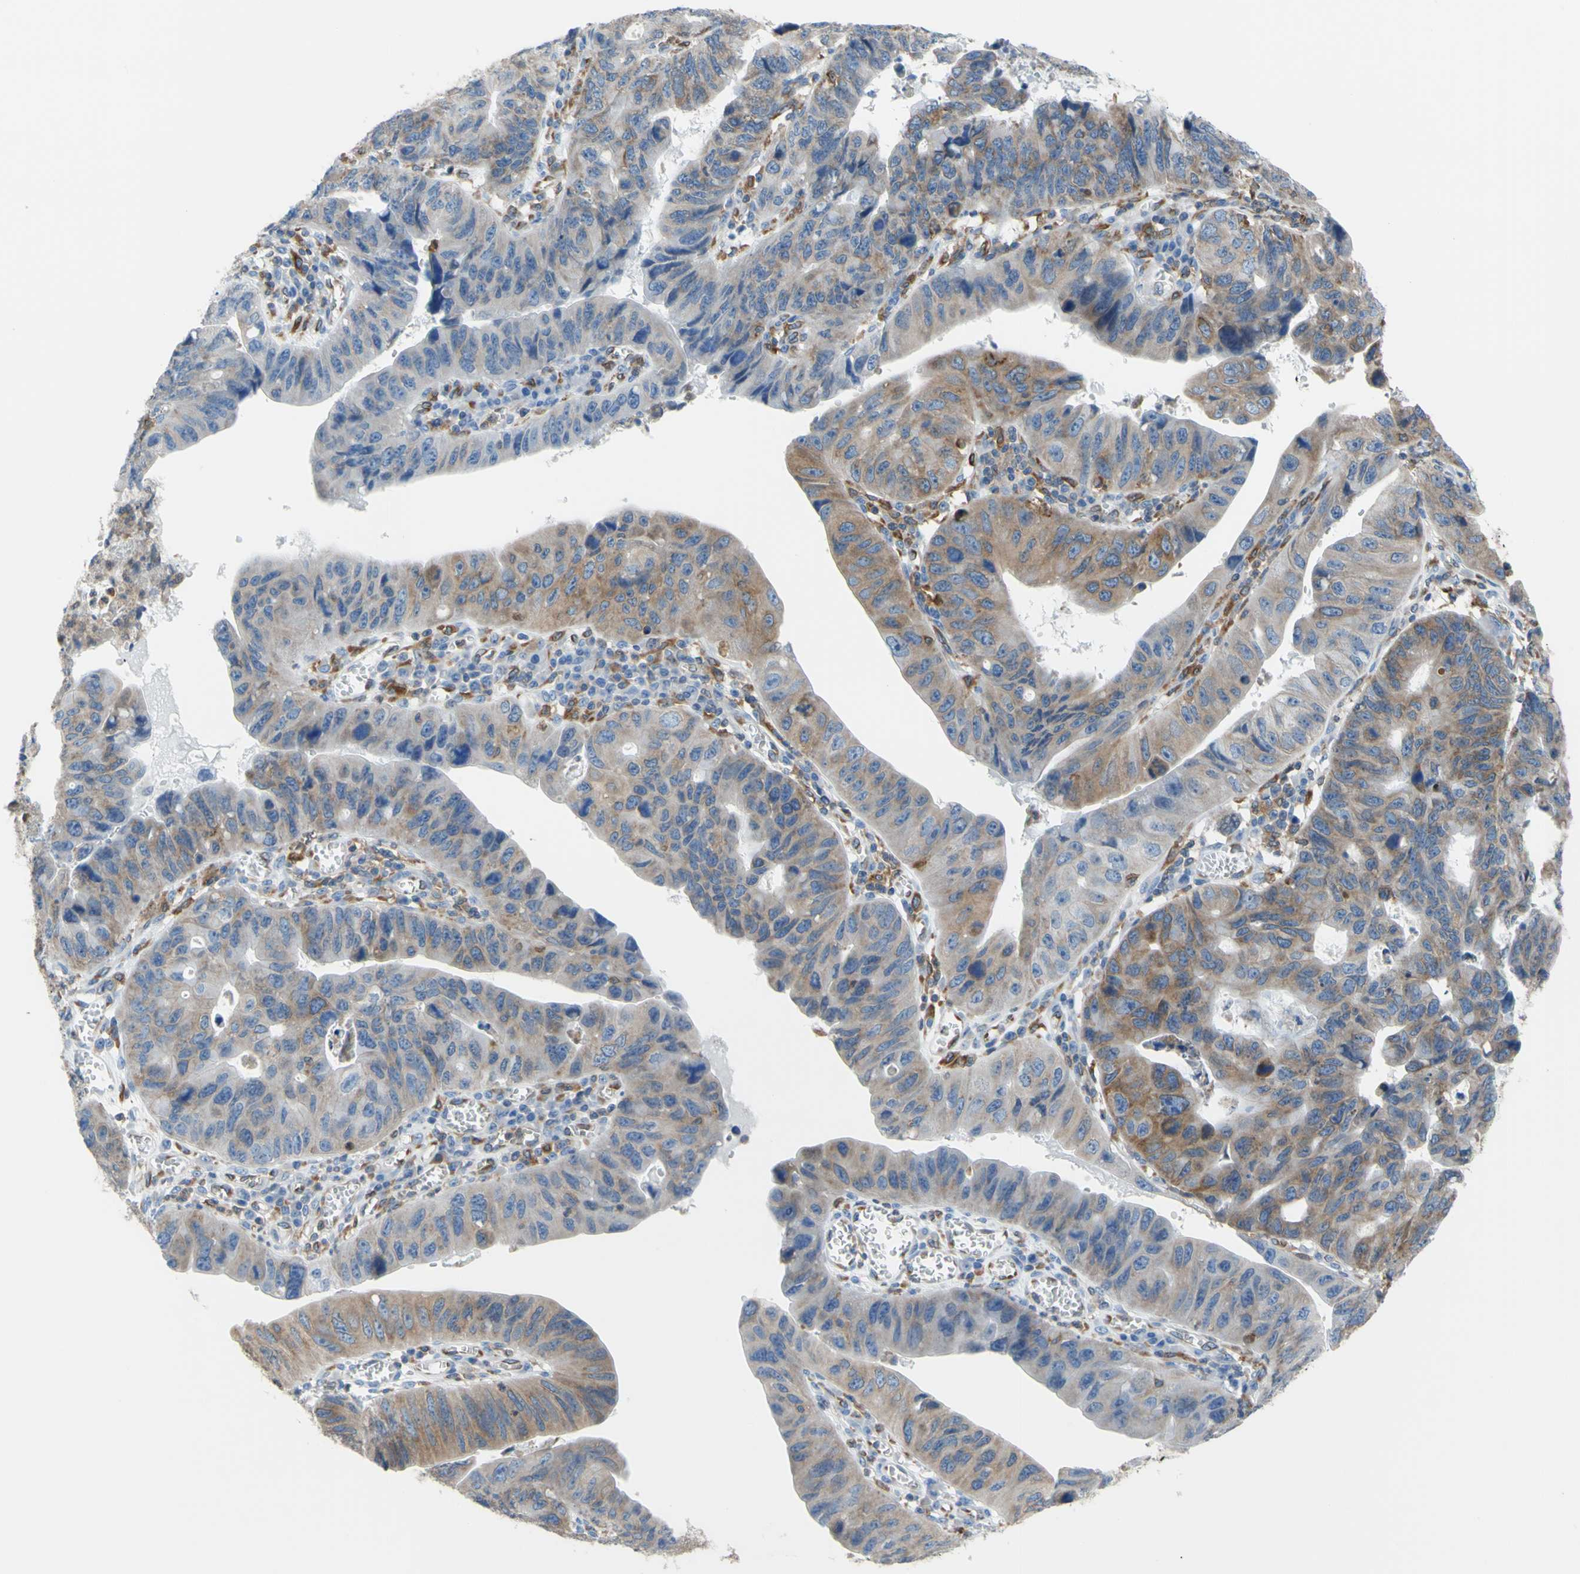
{"staining": {"intensity": "moderate", "quantity": "25%-75%", "location": "cytoplasmic/membranous"}, "tissue": "stomach cancer", "cell_type": "Tumor cells", "image_type": "cancer", "snomed": [{"axis": "morphology", "description": "Adenocarcinoma, NOS"}, {"axis": "topography", "description": "Stomach"}], "caption": "Approximately 25%-75% of tumor cells in adenocarcinoma (stomach) exhibit moderate cytoplasmic/membranous protein positivity as visualized by brown immunohistochemical staining.", "gene": "MGST2", "patient": {"sex": "male", "age": 59}}